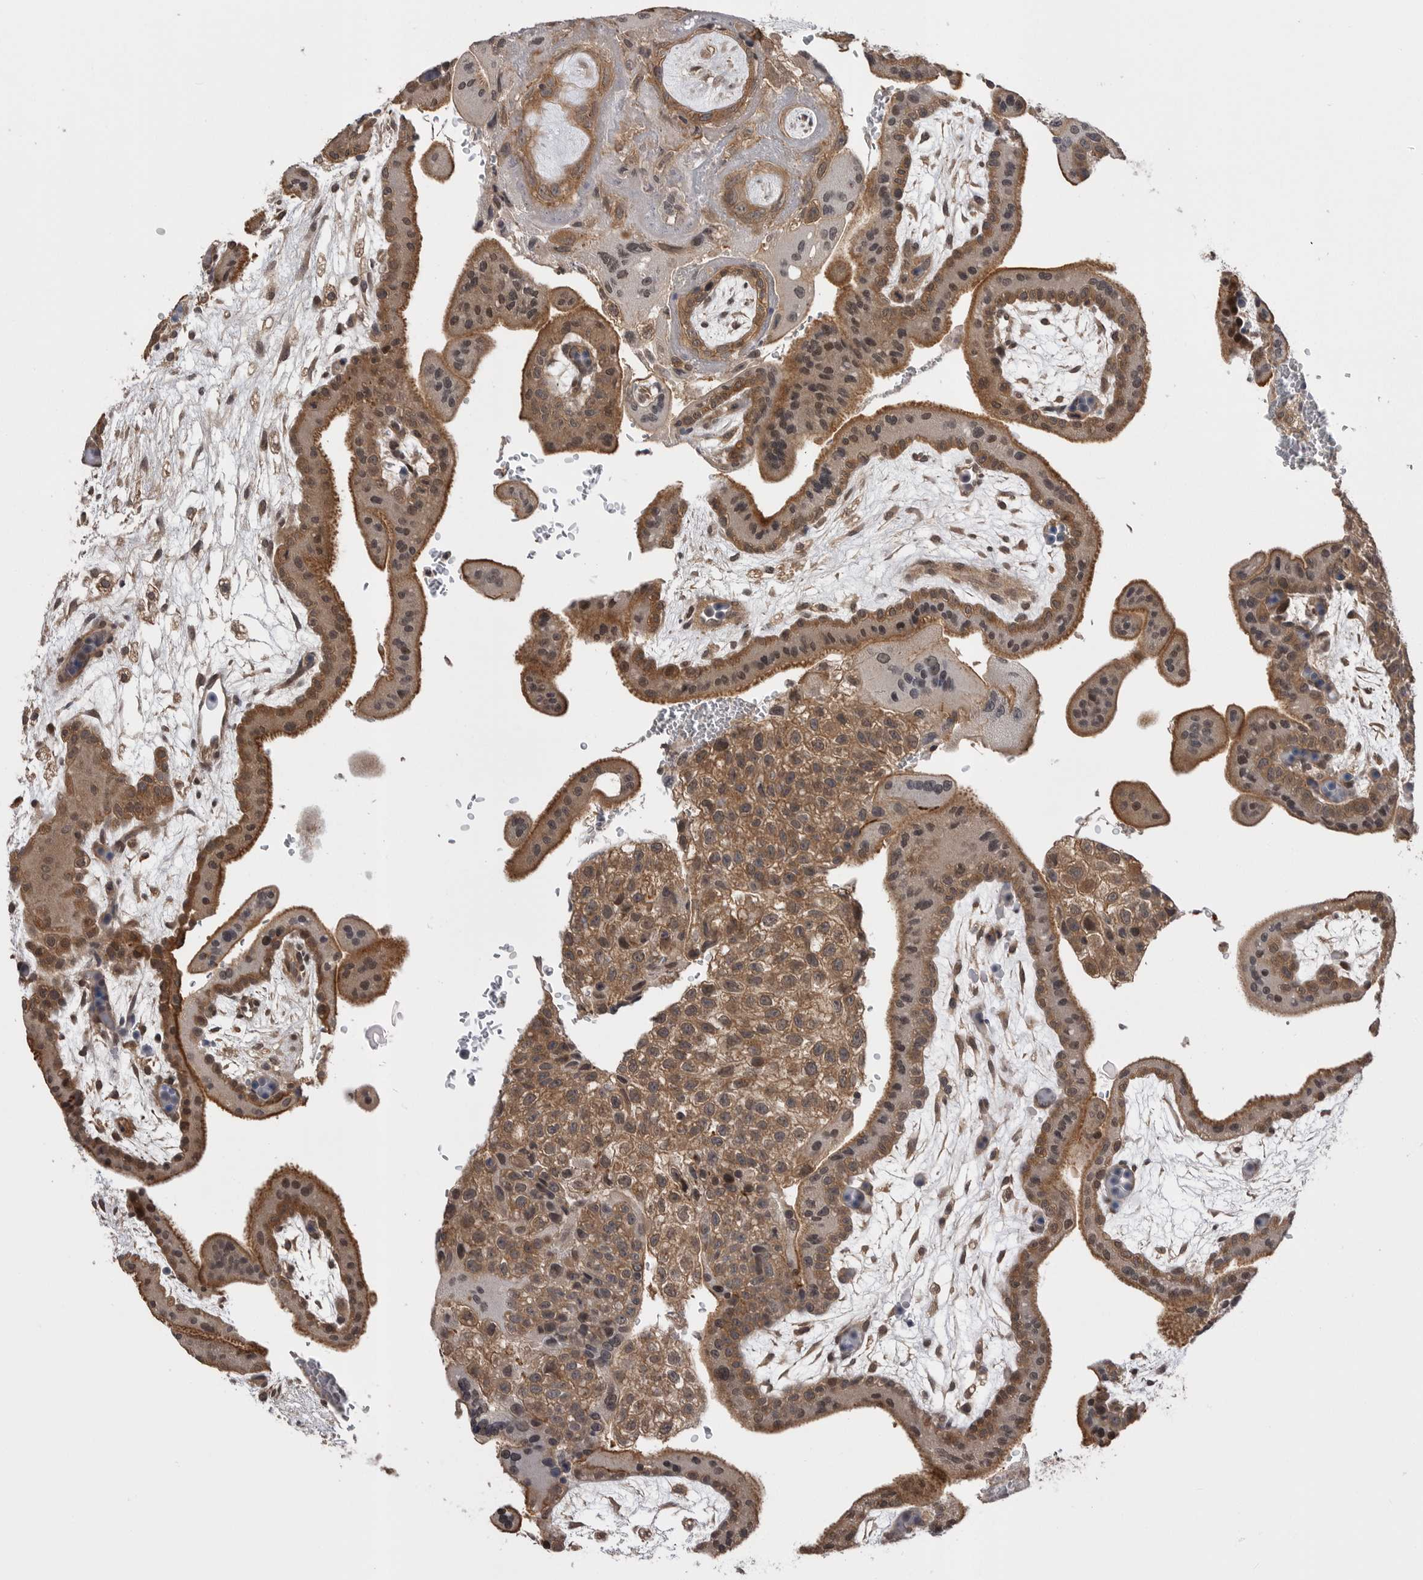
{"staining": {"intensity": "moderate", "quantity": ">75%", "location": "cytoplasmic/membranous,nuclear"}, "tissue": "placenta", "cell_type": "Decidual cells", "image_type": "normal", "snomed": [{"axis": "morphology", "description": "Normal tissue, NOS"}, {"axis": "topography", "description": "Placenta"}], "caption": "Placenta stained for a protein reveals moderate cytoplasmic/membranous,nuclear positivity in decidual cells. (DAB = brown stain, brightfield microscopy at high magnification).", "gene": "AOAH", "patient": {"sex": "female", "age": 35}}